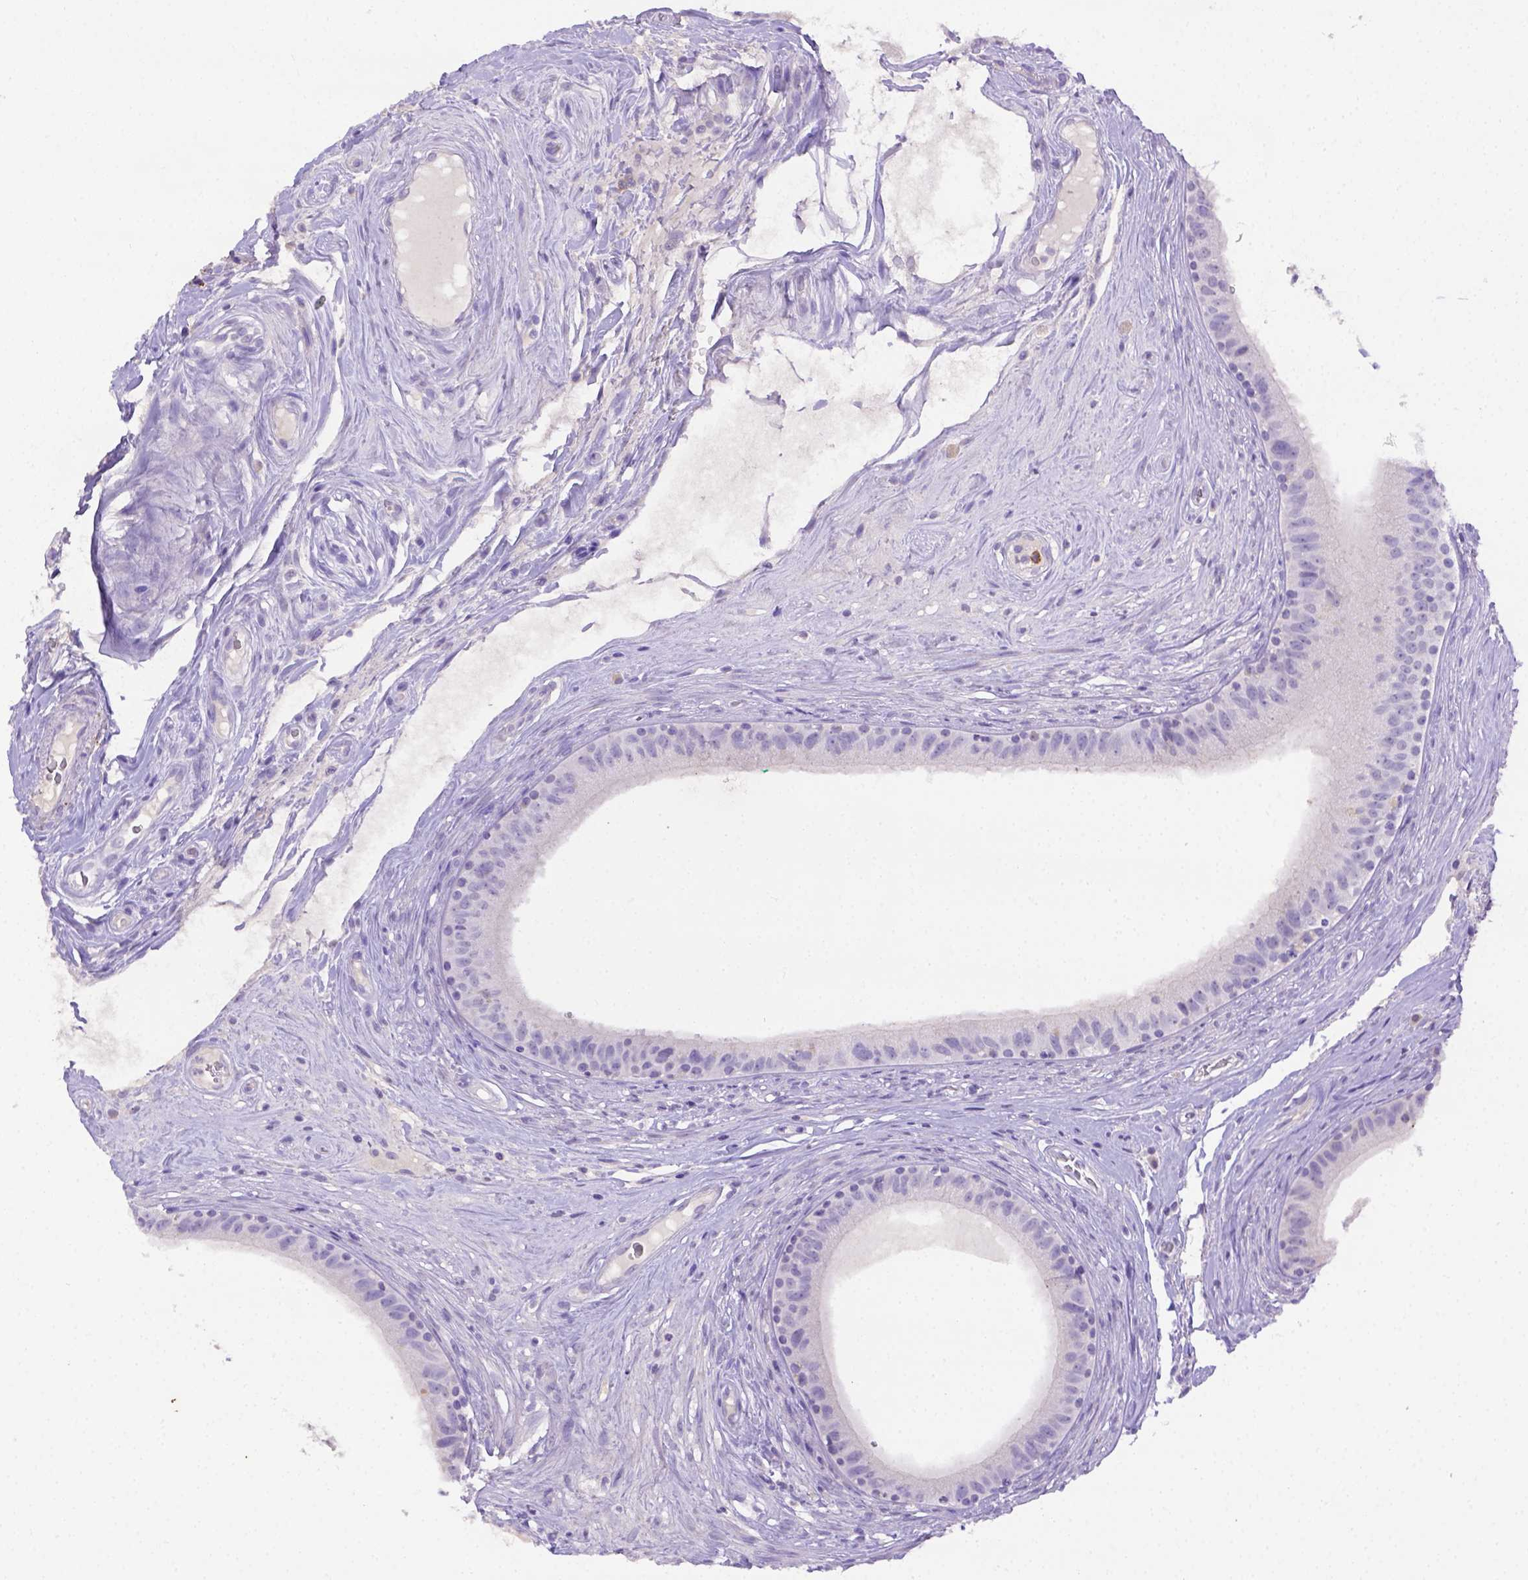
{"staining": {"intensity": "negative", "quantity": "none", "location": "none"}, "tissue": "epididymis", "cell_type": "Glandular cells", "image_type": "normal", "snomed": [{"axis": "morphology", "description": "Normal tissue, NOS"}, {"axis": "topography", "description": "Epididymis"}], "caption": "DAB (3,3'-diaminobenzidine) immunohistochemical staining of benign human epididymis reveals no significant positivity in glandular cells.", "gene": "B3GAT1", "patient": {"sex": "male", "age": 59}}